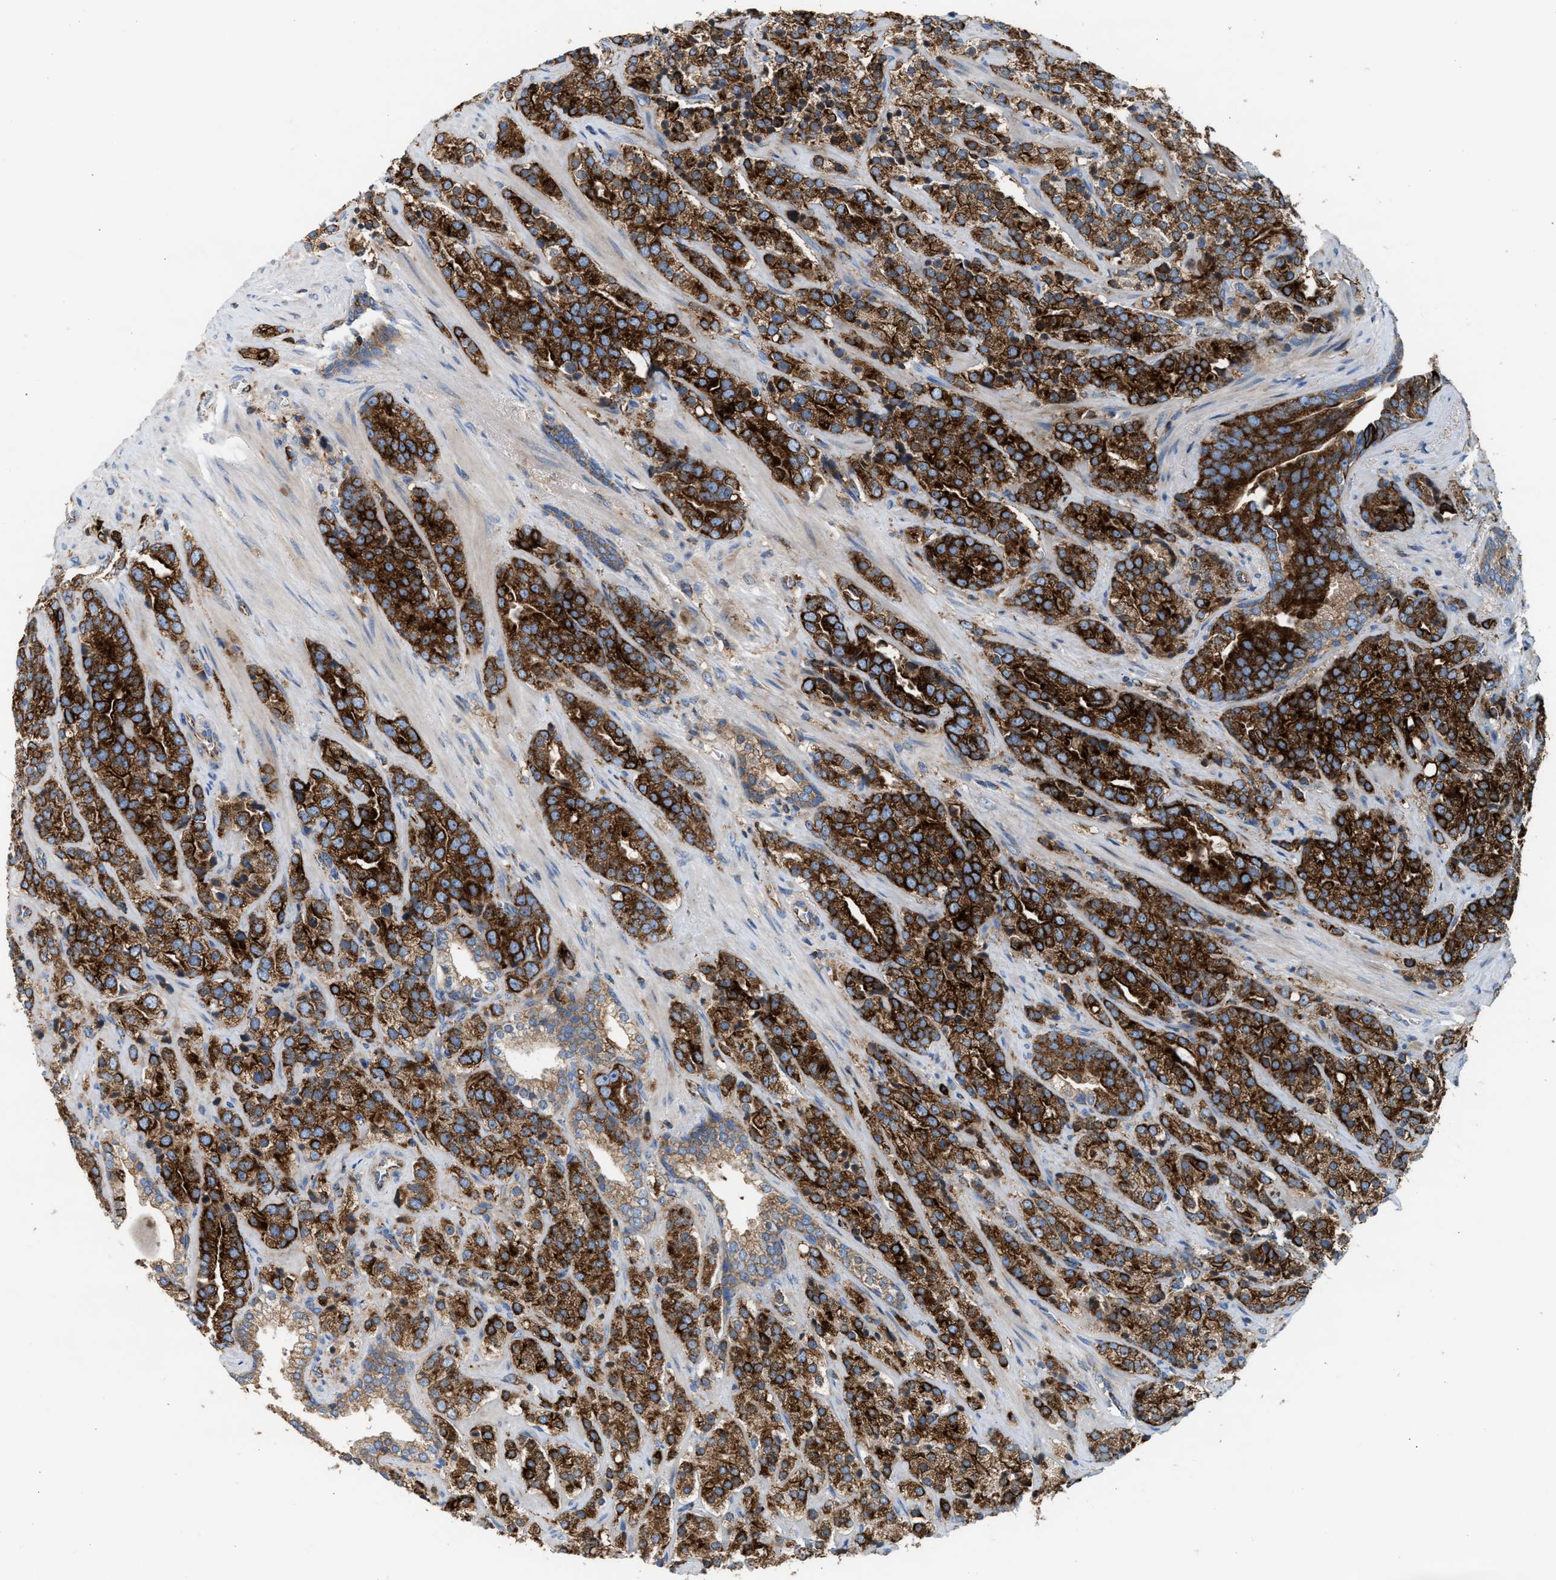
{"staining": {"intensity": "strong", "quantity": ">75%", "location": "cytoplasmic/membranous"}, "tissue": "prostate cancer", "cell_type": "Tumor cells", "image_type": "cancer", "snomed": [{"axis": "morphology", "description": "Adenocarcinoma, High grade"}, {"axis": "topography", "description": "Prostate"}], "caption": "Strong cytoplasmic/membranous positivity for a protein is identified in approximately >75% of tumor cells of prostate cancer using immunohistochemistry.", "gene": "TBC1D15", "patient": {"sex": "male", "age": 71}}